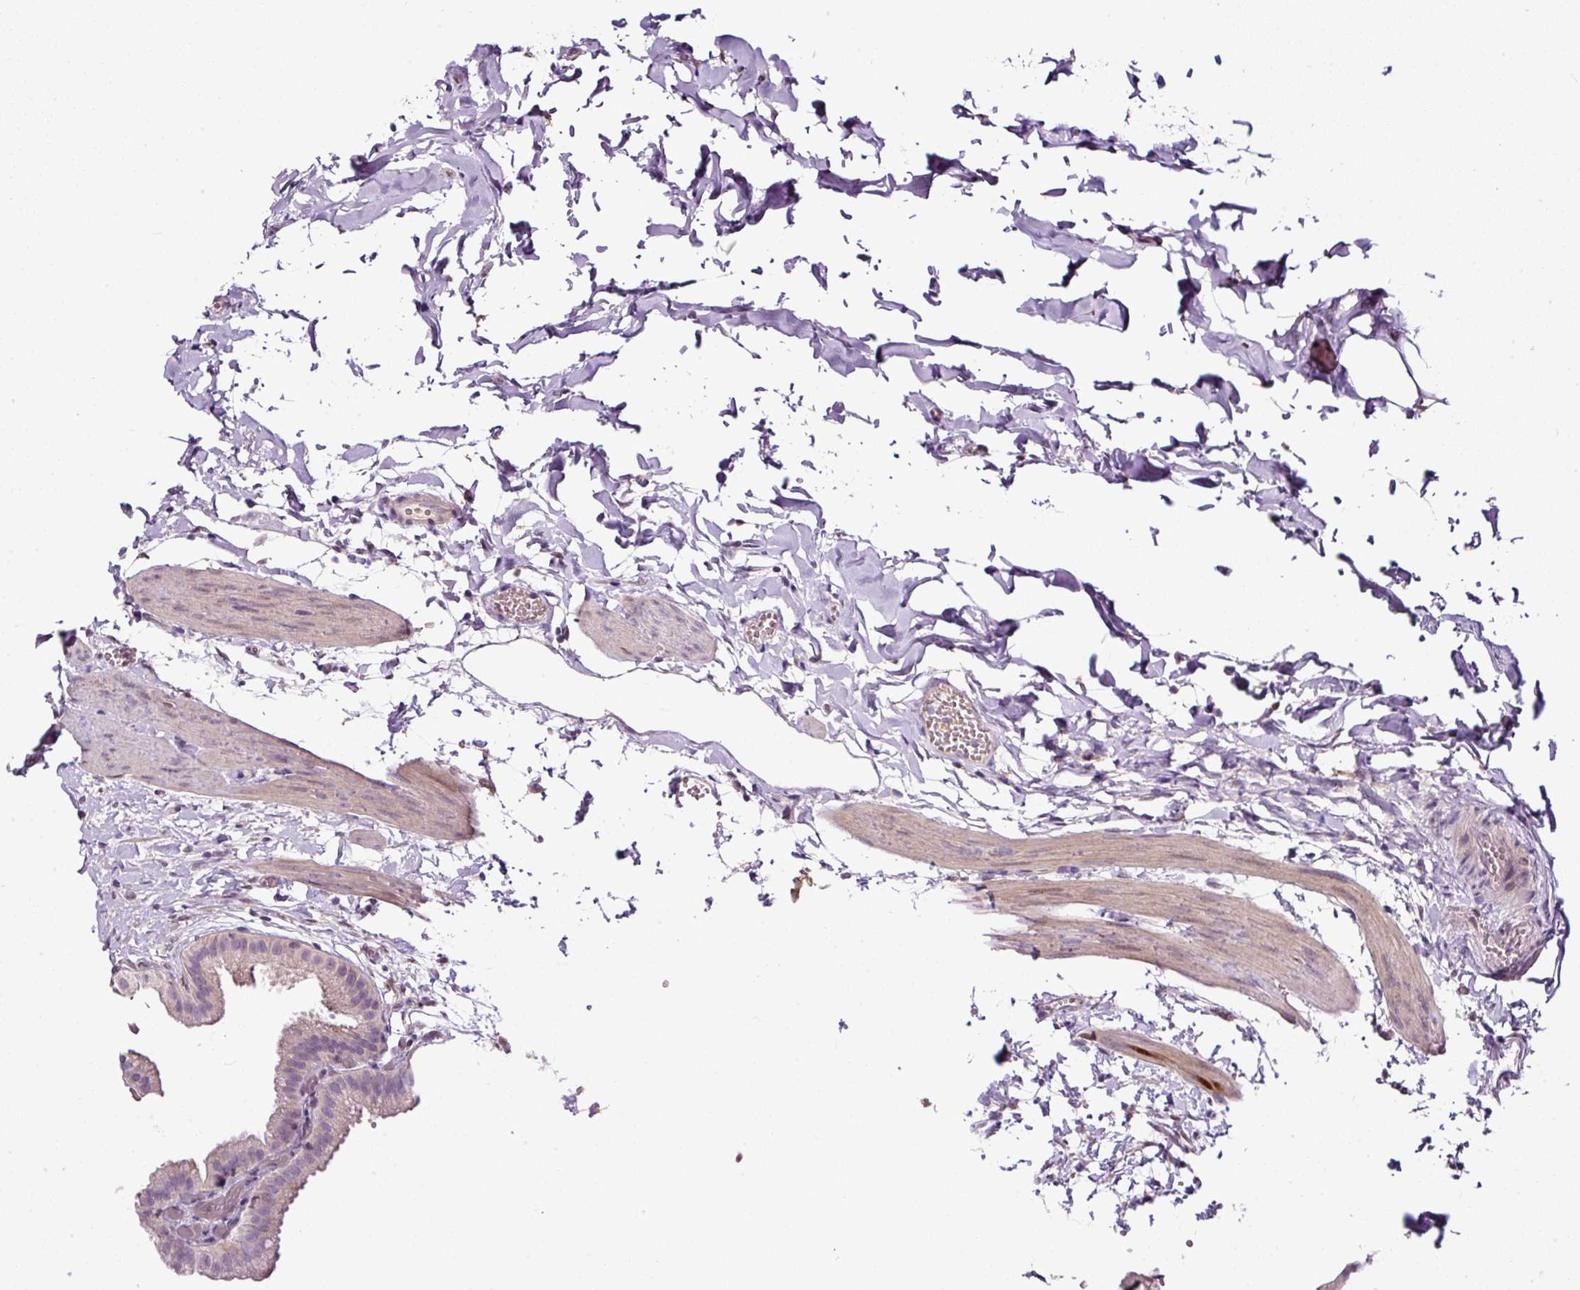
{"staining": {"intensity": "weak", "quantity": "25%-75%", "location": "cytoplasmic/membranous"}, "tissue": "gallbladder", "cell_type": "Glandular cells", "image_type": "normal", "snomed": [{"axis": "morphology", "description": "Normal tissue, NOS"}, {"axis": "topography", "description": "Gallbladder"}], "caption": "Gallbladder stained for a protein demonstrates weak cytoplasmic/membranous positivity in glandular cells. Nuclei are stained in blue.", "gene": "LRRC24", "patient": {"sex": "female", "age": 63}}